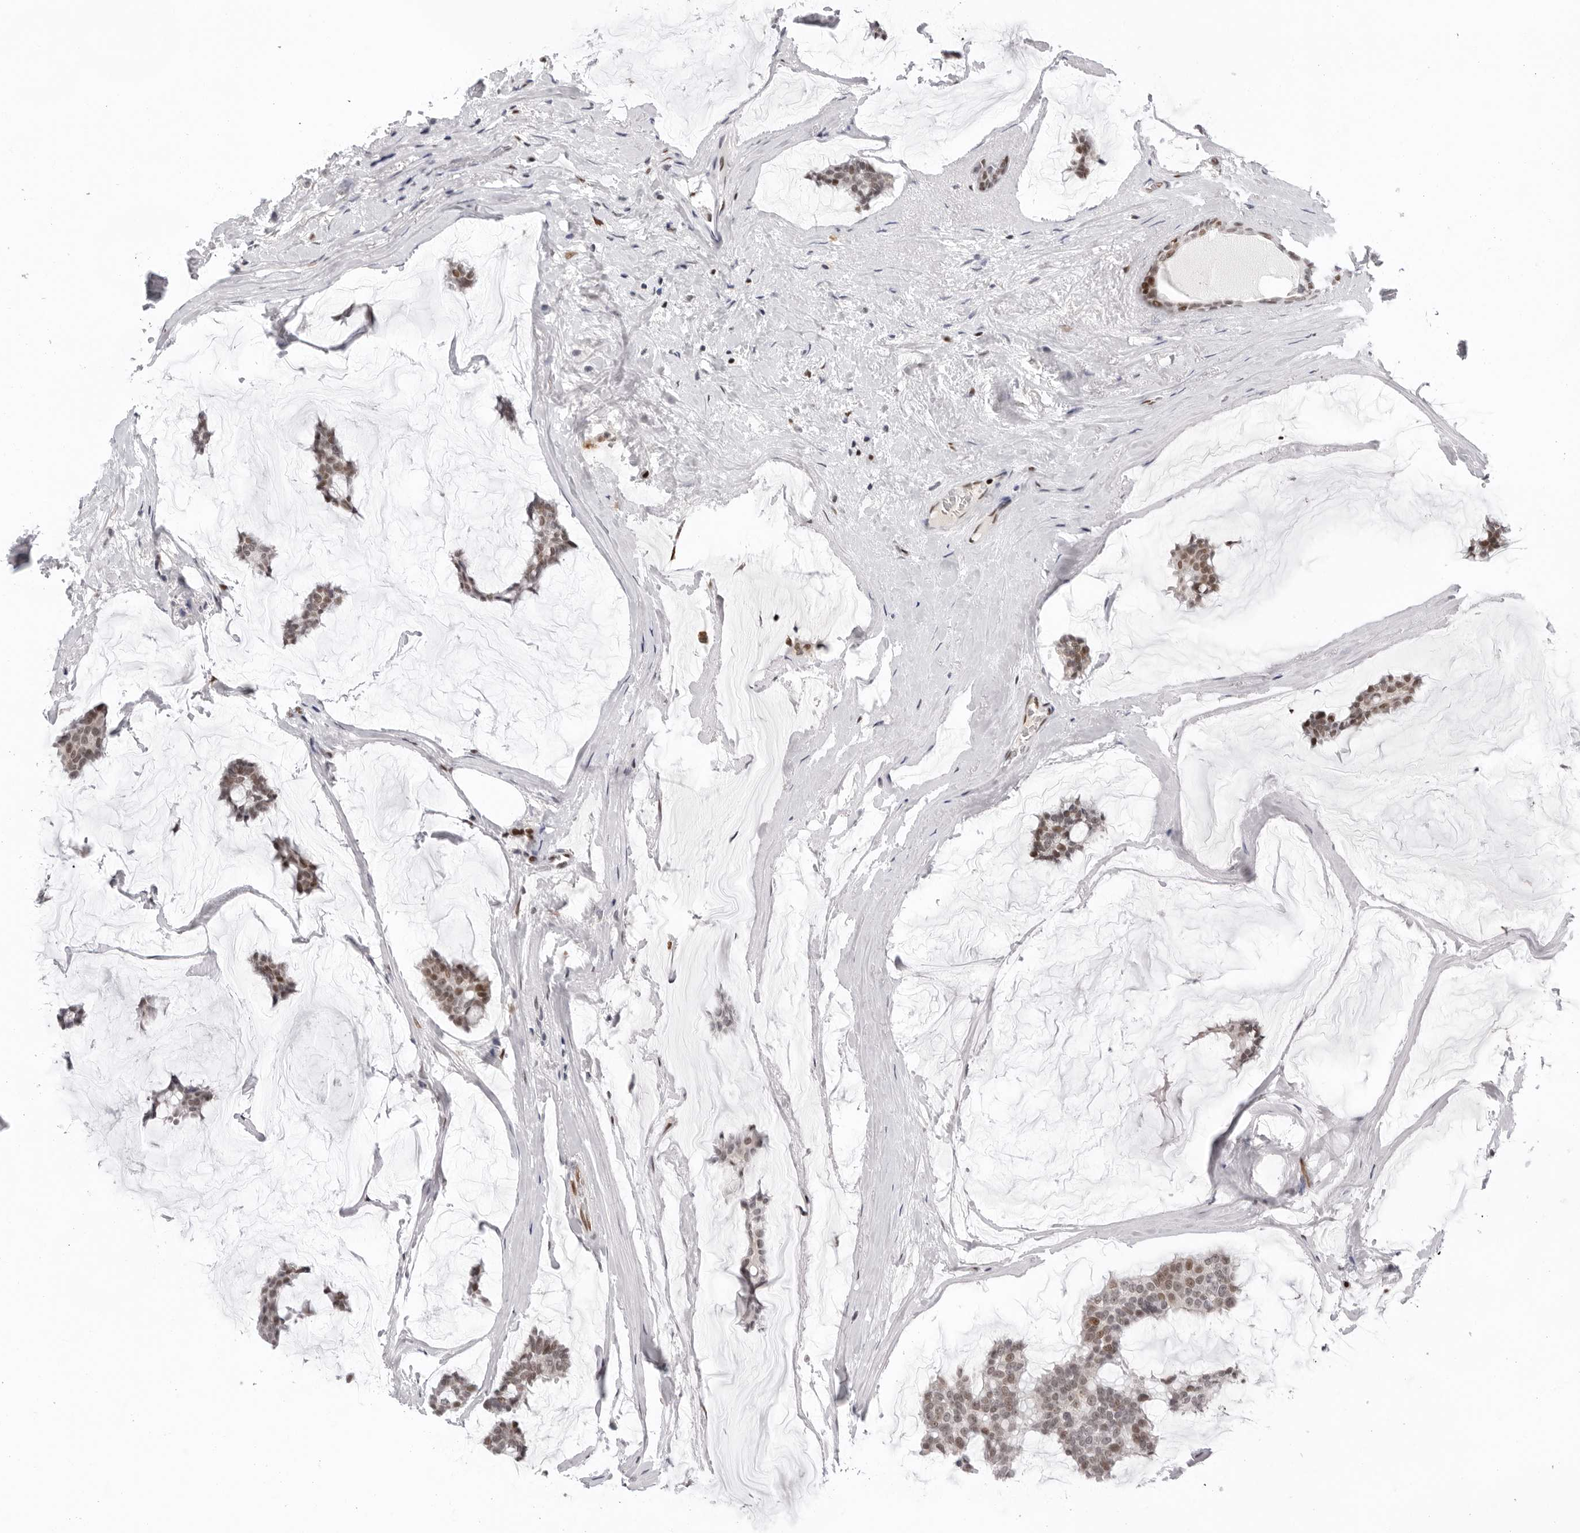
{"staining": {"intensity": "weak", "quantity": ">75%", "location": "nuclear"}, "tissue": "breast cancer", "cell_type": "Tumor cells", "image_type": "cancer", "snomed": [{"axis": "morphology", "description": "Duct carcinoma"}, {"axis": "topography", "description": "Breast"}], "caption": "Brown immunohistochemical staining in infiltrating ductal carcinoma (breast) shows weak nuclear expression in about >75% of tumor cells.", "gene": "OGG1", "patient": {"sex": "female", "age": 93}}